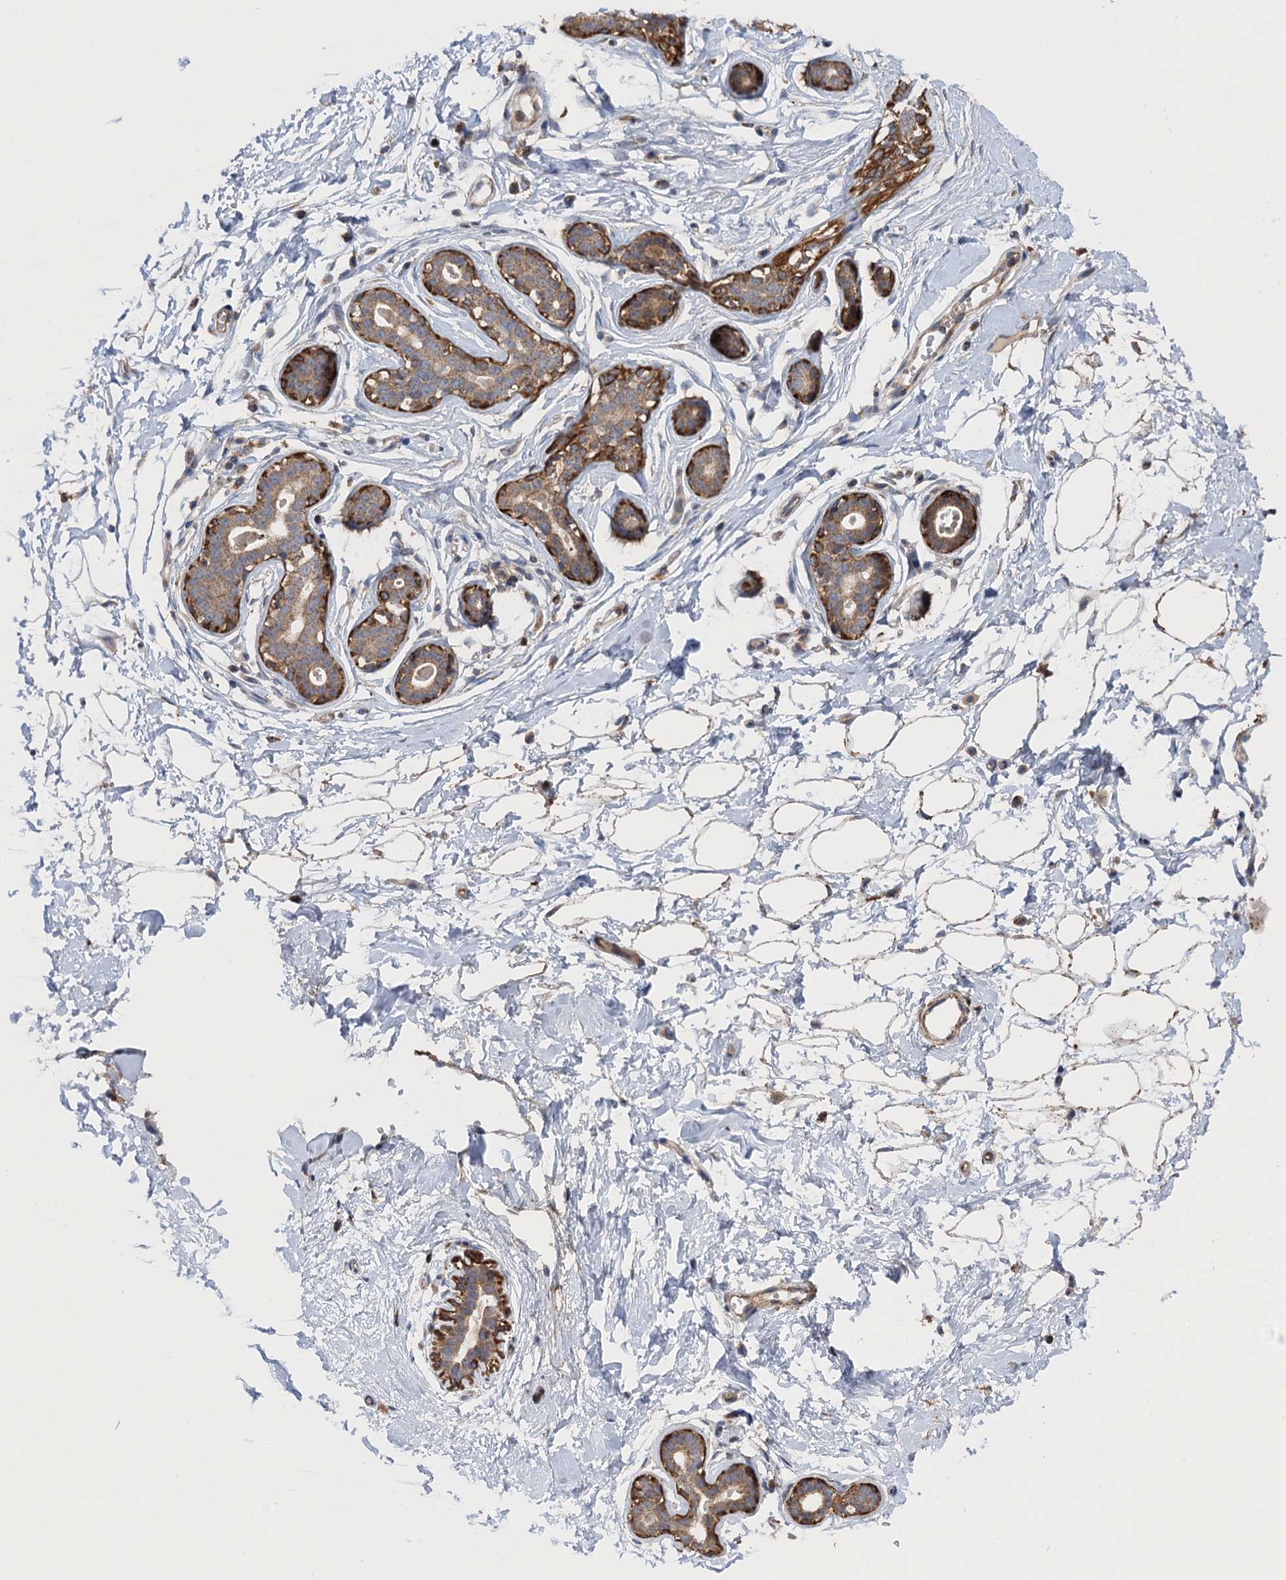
{"staining": {"intensity": "negative", "quantity": "none", "location": "none"}, "tissue": "breast", "cell_type": "Adipocytes", "image_type": "normal", "snomed": [{"axis": "morphology", "description": "Normal tissue, NOS"}, {"axis": "morphology", "description": "Adenoma, NOS"}, {"axis": "topography", "description": "Breast"}], "caption": "The micrograph displays no significant positivity in adipocytes of breast. (DAB IHC with hematoxylin counter stain).", "gene": "WDR88", "patient": {"sex": "female", "age": 23}}